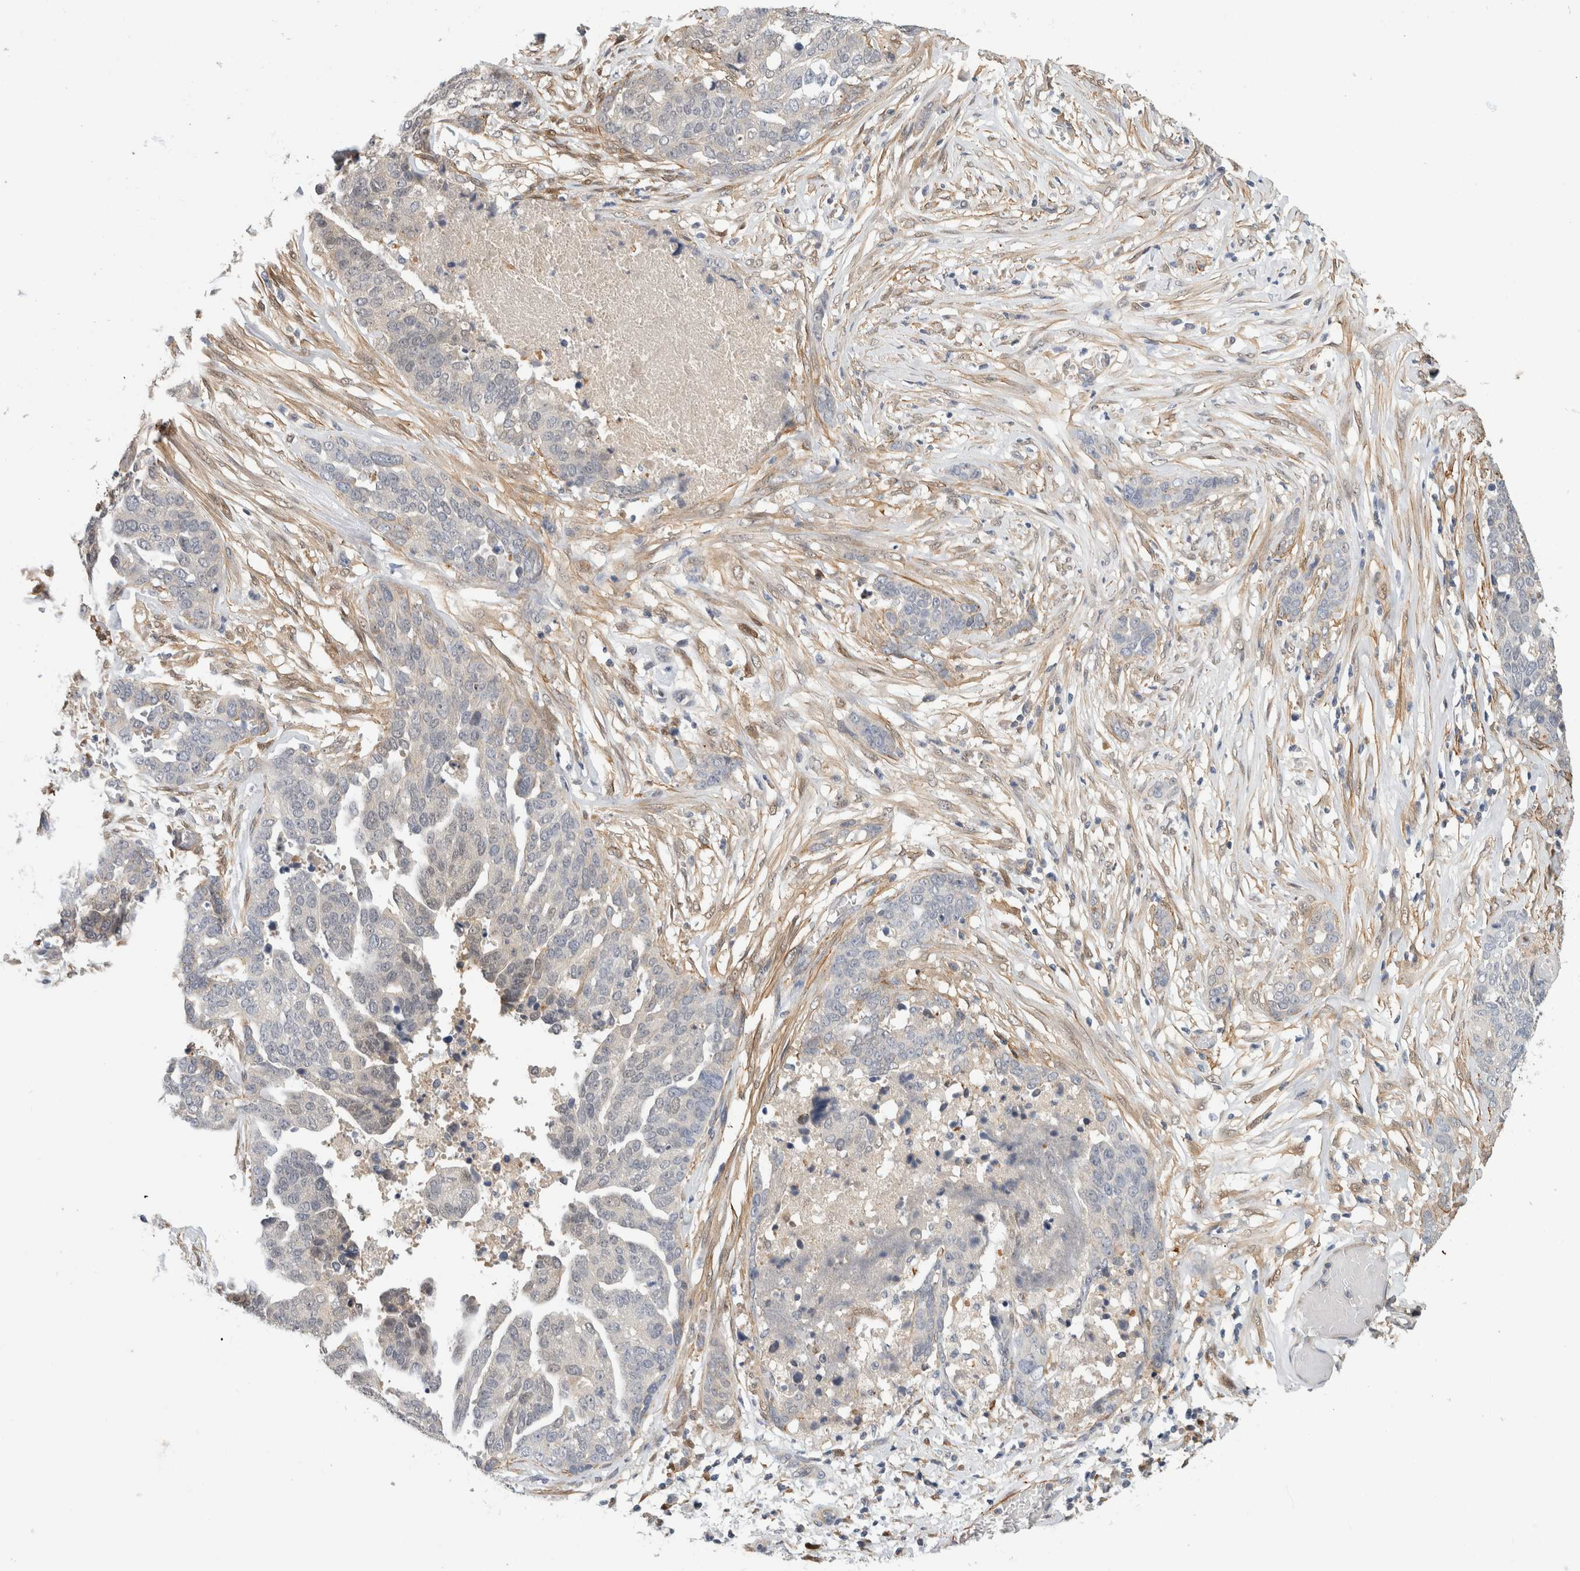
{"staining": {"intensity": "negative", "quantity": "none", "location": "none"}, "tissue": "ovarian cancer", "cell_type": "Tumor cells", "image_type": "cancer", "snomed": [{"axis": "morphology", "description": "Cystadenocarcinoma, serous, NOS"}, {"axis": "topography", "description": "Ovary"}], "caption": "Tumor cells show no significant protein expression in serous cystadenocarcinoma (ovarian).", "gene": "PGM1", "patient": {"sex": "female", "age": 44}}